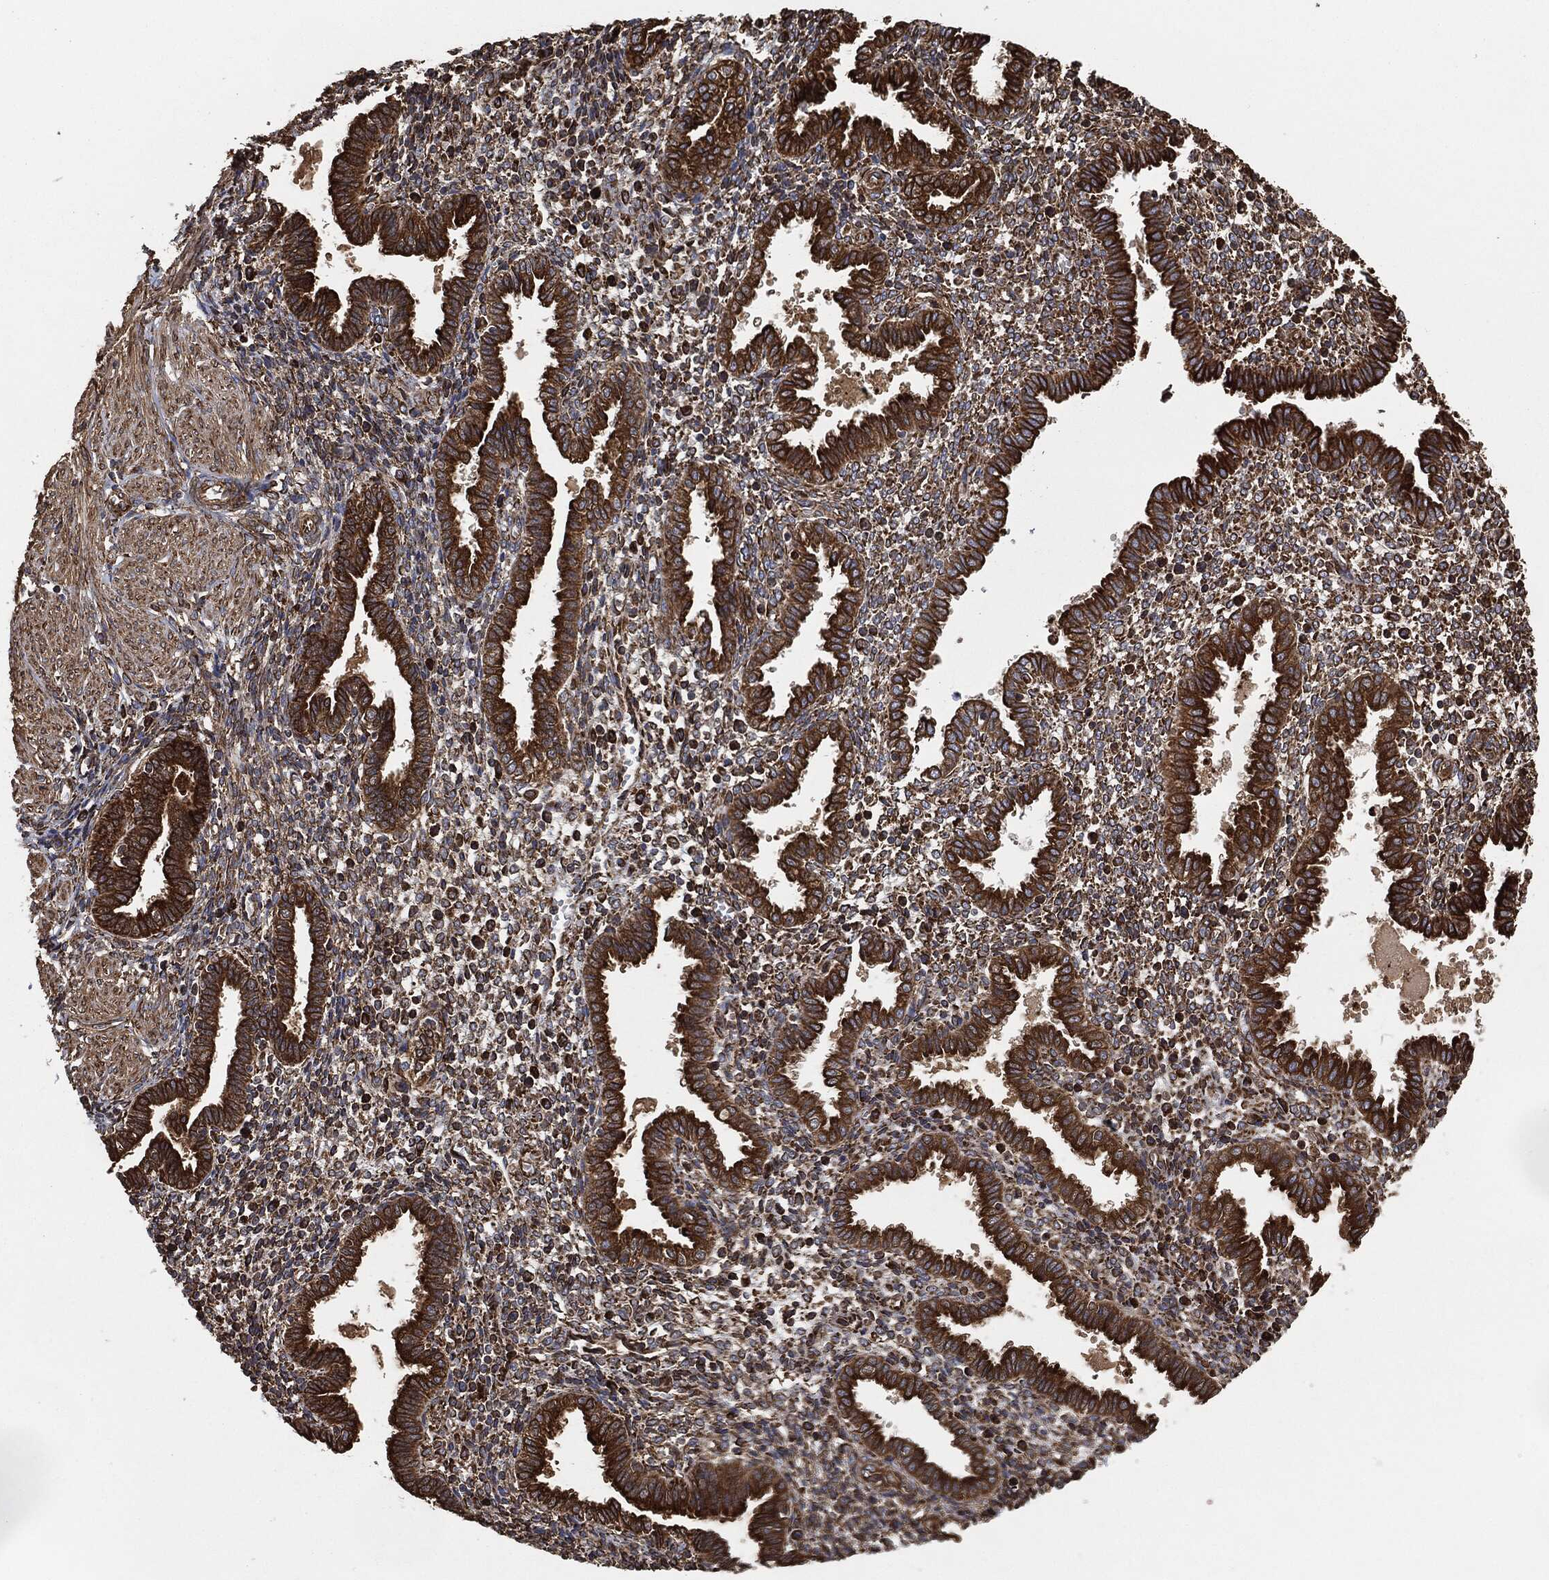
{"staining": {"intensity": "moderate", "quantity": "25%-75%", "location": "cytoplasmic/membranous"}, "tissue": "endometrium", "cell_type": "Cells in endometrial stroma", "image_type": "normal", "snomed": [{"axis": "morphology", "description": "Normal tissue, NOS"}, {"axis": "topography", "description": "Endometrium"}], "caption": "Immunohistochemistry (IHC) (DAB) staining of normal human endometrium exhibits moderate cytoplasmic/membranous protein positivity in about 25%-75% of cells in endometrial stroma. The staining was performed using DAB (3,3'-diaminobenzidine), with brown indicating positive protein expression. Nuclei are stained blue with hematoxylin.", "gene": "AMFR", "patient": {"sex": "female", "age": 37}}